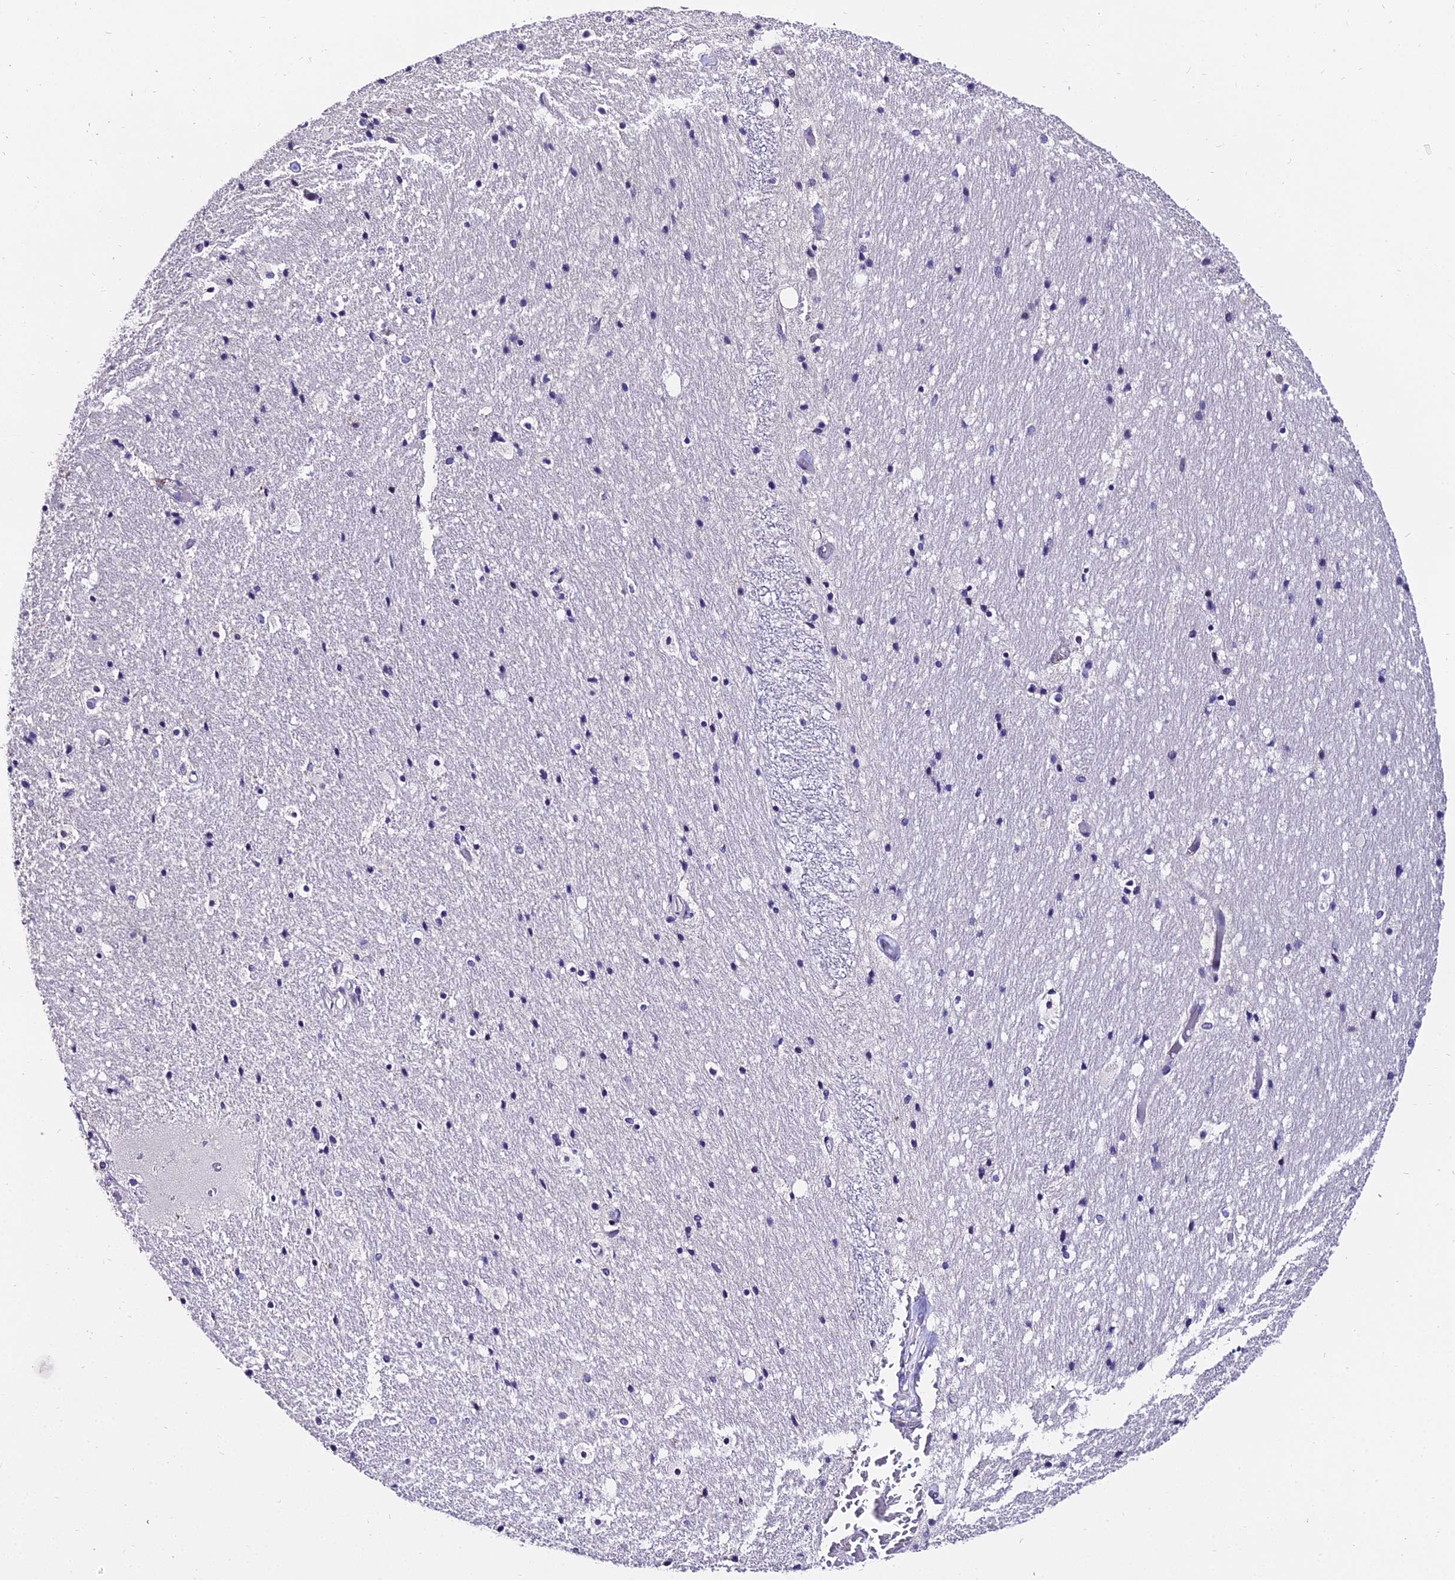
{"staining": {"intensity": "negative", "quantity": "none", "location": "none"}, "tissue": "hippocampus", "cell_type": "Glial cells", "image_type": "normal", "snomed": [{"axis": "morphology", "description": "Normal tissue, NOS"}, {"axis": "topography", "description": "Hippocampus"}], "caption": "Immunohistochemistry image of unremarkable hippocampus stained for a protein (brown), which shows no positivity in glial cells. The staining is performed using DAB brown chromogen with nuclei counter-stained in using hematoxylin.", "gene": "TRIML2", "patient": {"sex": "female", "age": 52}}